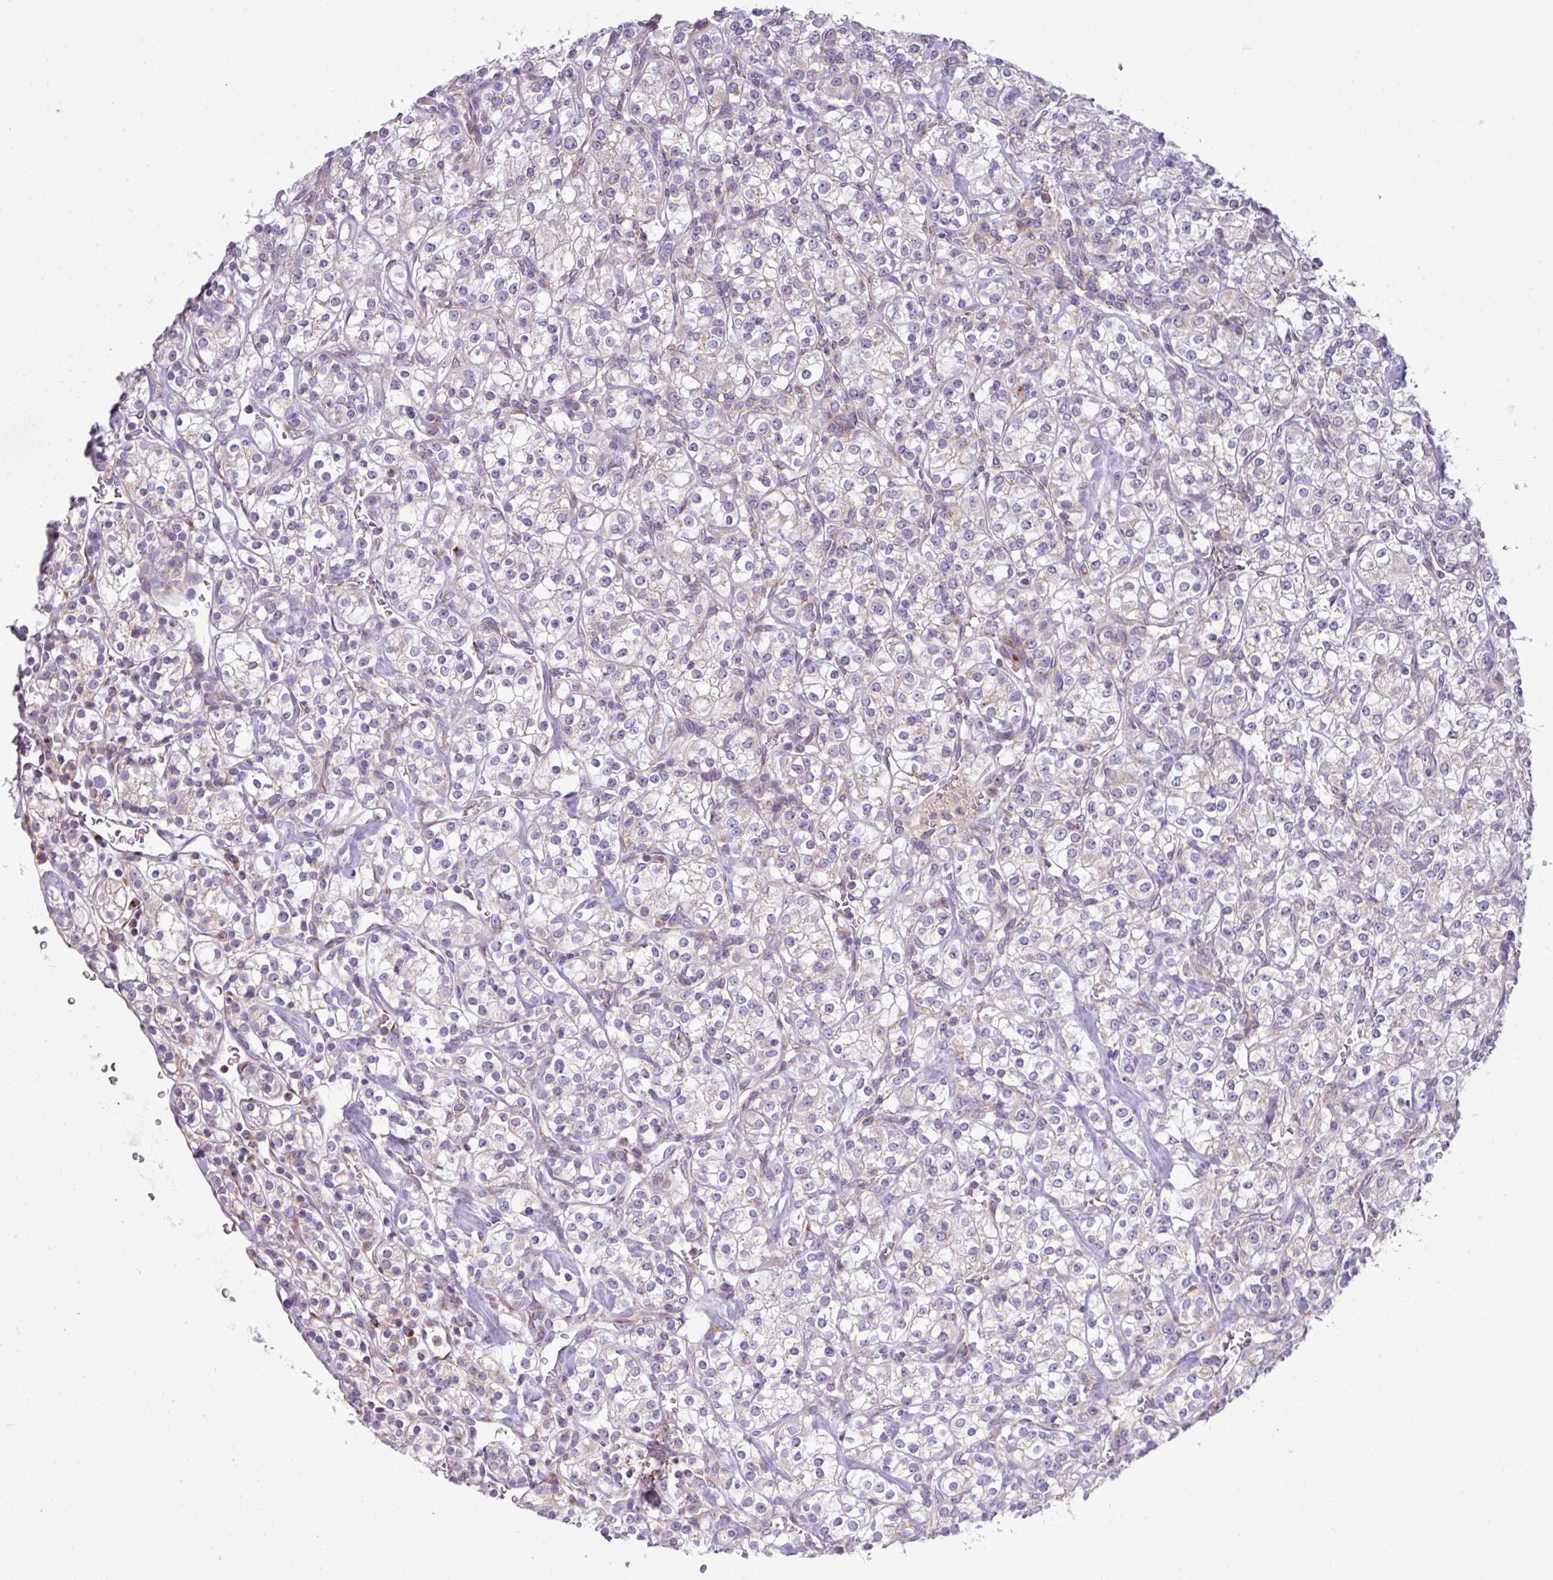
{"staining": {"intensity": "negative", "quantity": "none", "location": "none"}, "tissue": "renal cancer", "cell_type": "Tumor cells", "image_type": "cancer", "snomed": [{"axis": "morphology", "description": "Adenocarcinoma, NOS"}, {"axis": "topography", "description": "Kidney"}], "caption": "Tumor cells show no significant protein positivity in renal adenocarcinoma. (DAB immunohistochemistry visualized using brightfield microscopy, high magnification).", "gene": "VTI1A", "patient": {"sex": "male", "age": 77}}